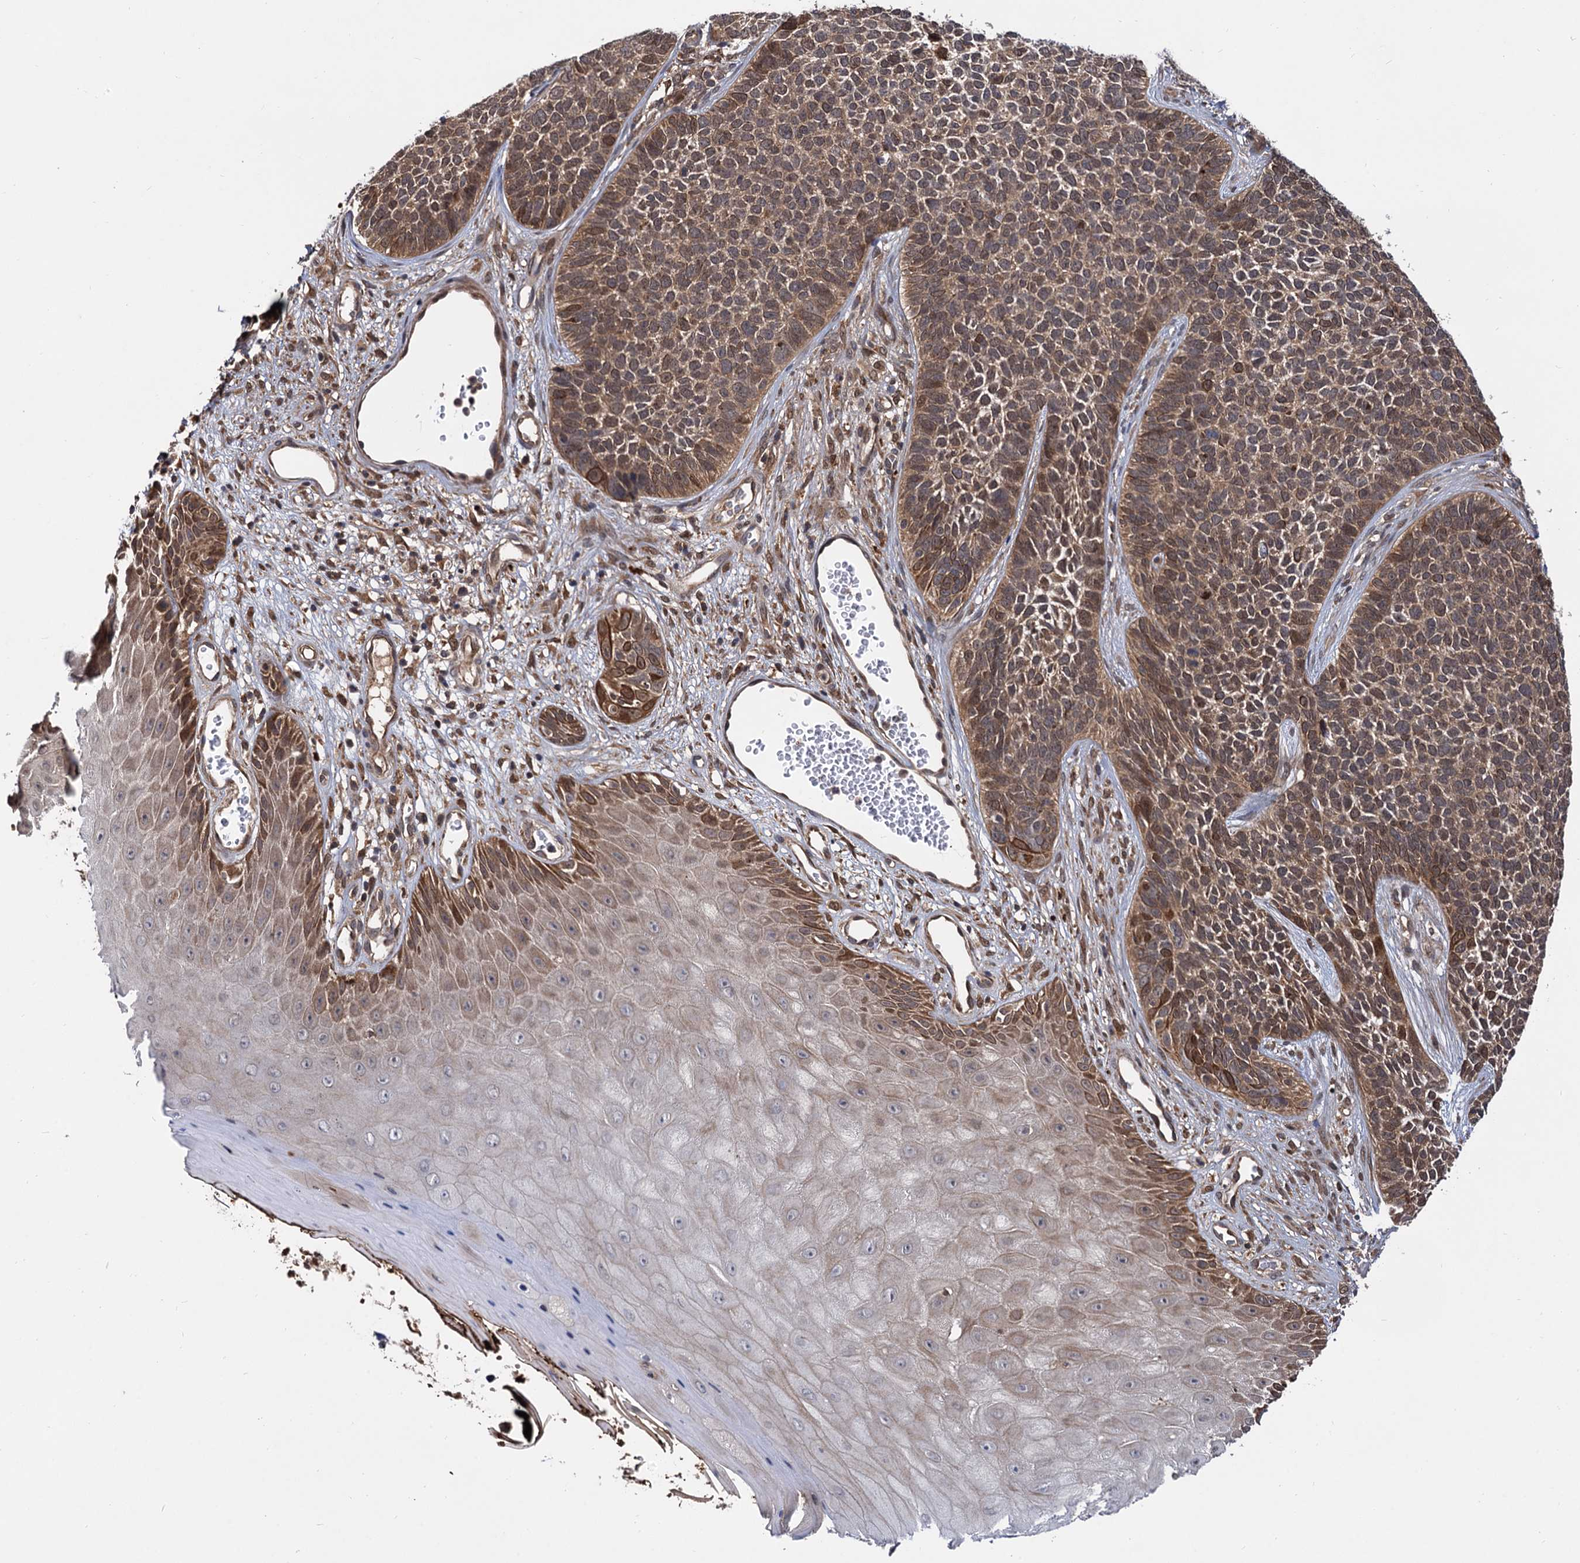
{"staining": {"intensity": "moderate", "quantity": ">75%", "location": "cytoplasmic/membranous"}, "tissue": "skin cancer", "cell_type": "Tumor cells", "image_type": "cancer", "snomed": [{"axis": "morphology", "description": "Basal cell carcinoma"}, {"axis": "topography", "description": "Skin"}], "caption": "Protein positivity by IHC exhibits moderate cytoplasmic/membranous expression in approximately >75% of tumor cells in skin cancer.", "gene": "SELENOP", "patient": {"sex": "female", "age": 84}}